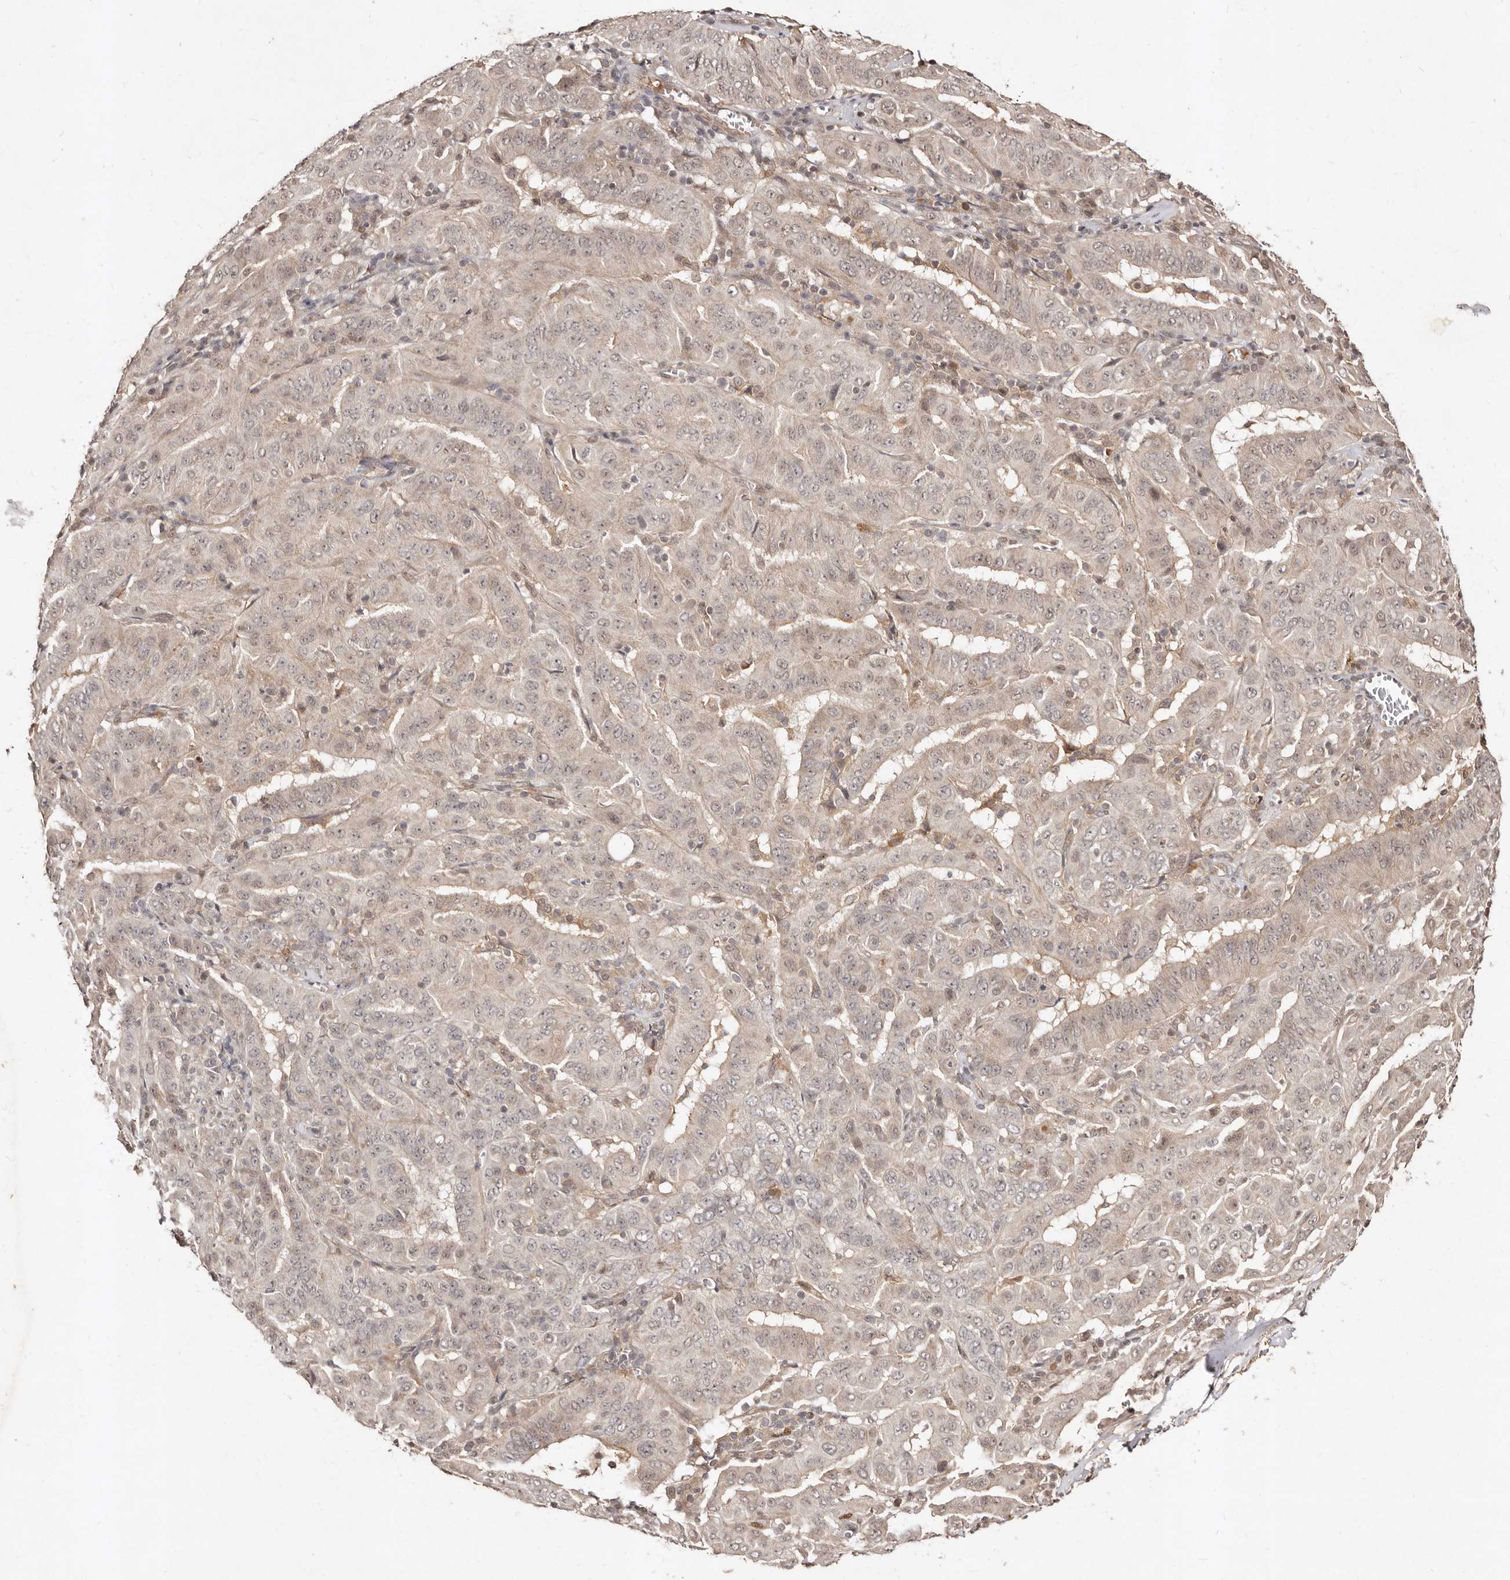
{"staining": {"intensity": "weak", "quantity": "<25%", "location": "nuclear"}, "tissue": "pancreatic cancer", "cell_type": "Tumor cells", "image_type": "cancer", "snomed": [{"axis": "morphology", "description": "Adenocarcinoma, NOS"}, {"axis": "topography", "description": "Pancreas"}], "caption": "Micrograph shows no significant protein staining in tumor cells of adenocarcinoma (pancreatic).", "gene": "LCORL", "patient": {"sex": "male", "age": 63}}